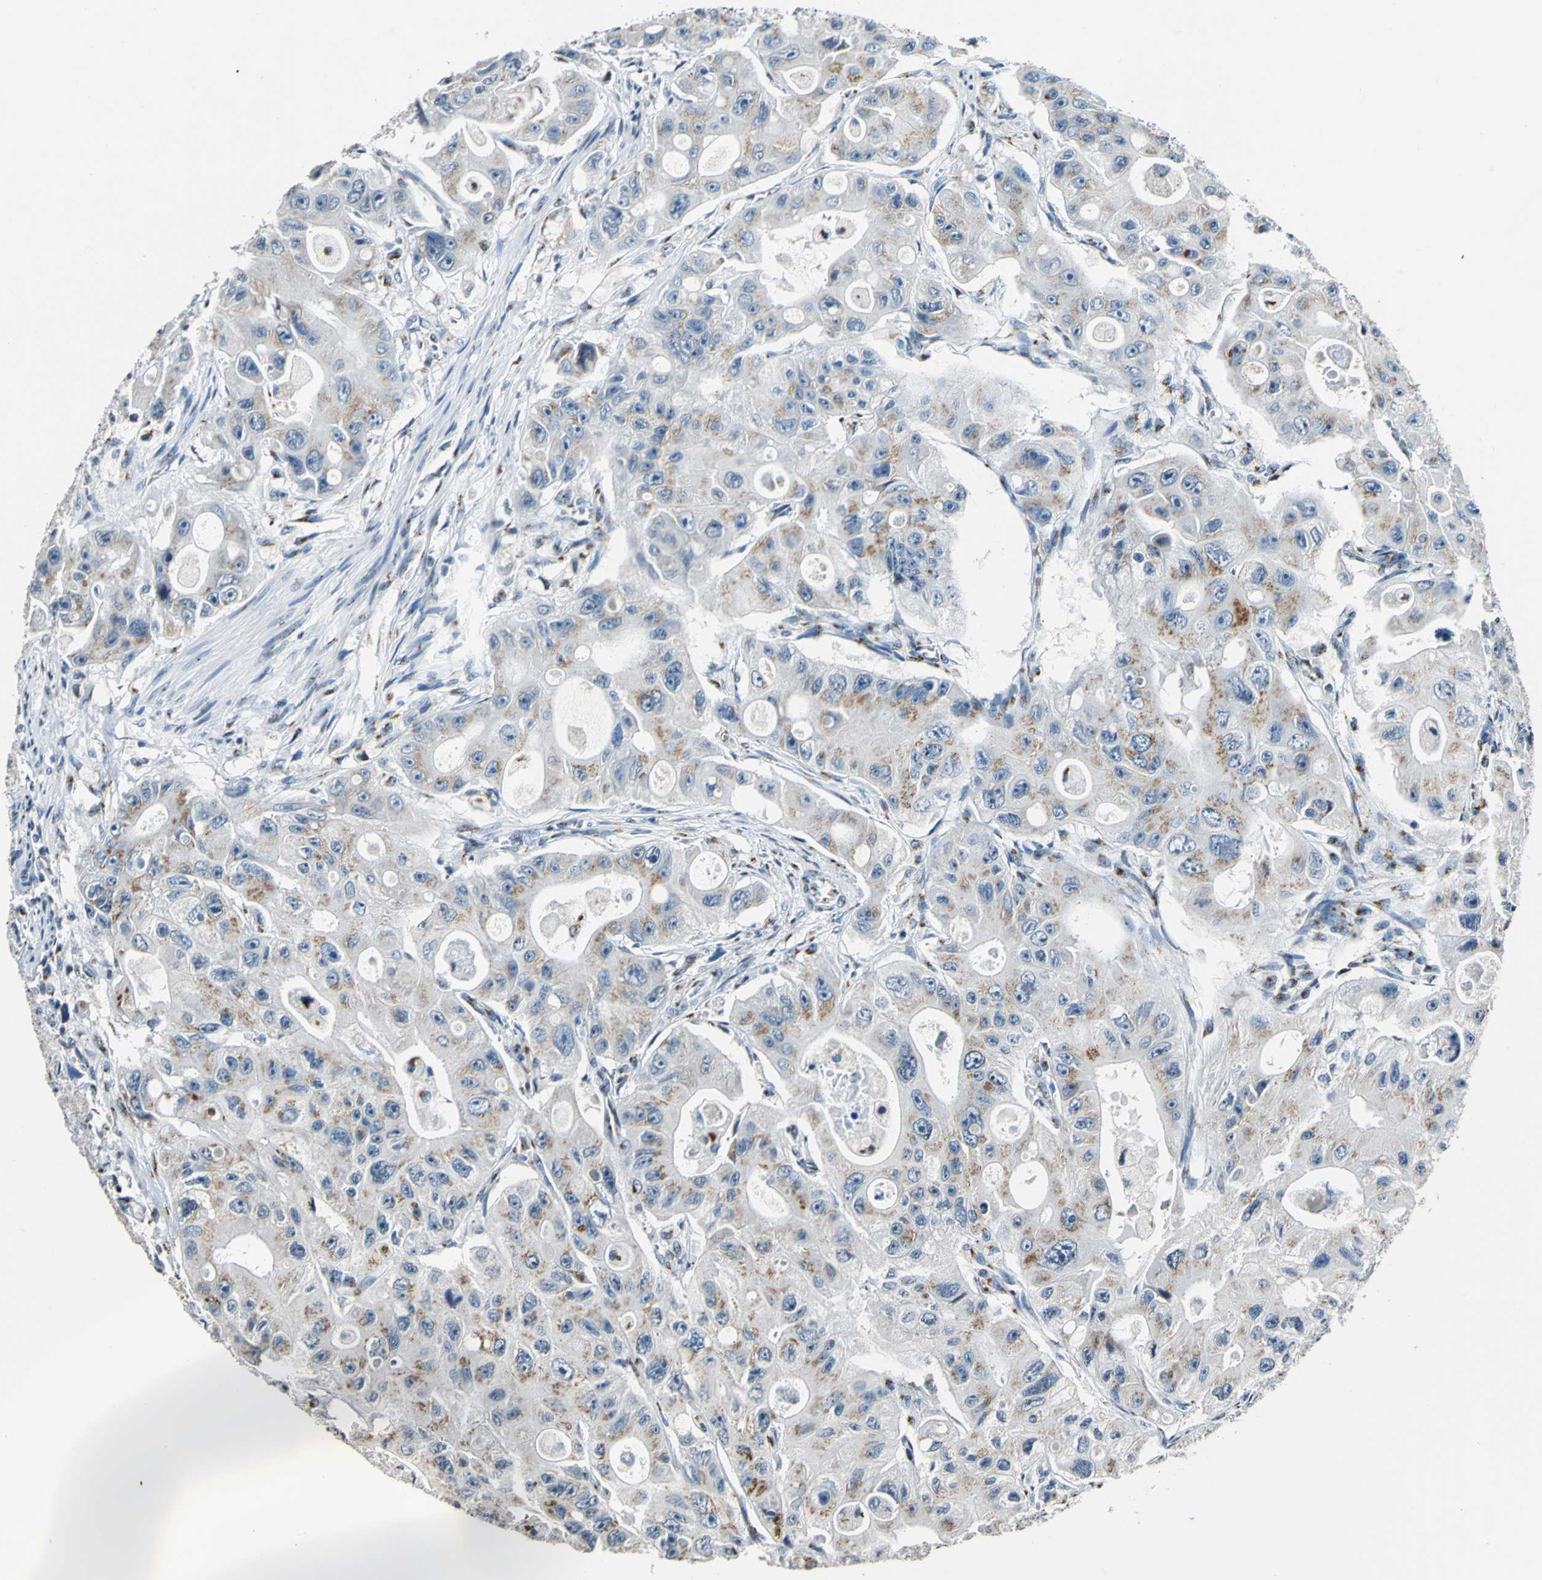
{"staining": {"intensity": "weak", "quantity": "25%-75%", "location": "cytoplasmic/membranous"}, "tissue": "colorectal cancer", "cell_type": "Tumor cells", "image_type": "cancer", "snomed": [{"axis": "morphology", "description": "Adenocarcinoma, NOS"}, {"axis": "topography", "description": "Colon"}], "caption": "About 25%-75% of tumor cells in colorectal cancer show weak cytoplasmic/membranous protein staining as visualized by brown immunohistochemical staining.", "gene": "TMEM115", "patient": {"sex": "female", "age": 46}}